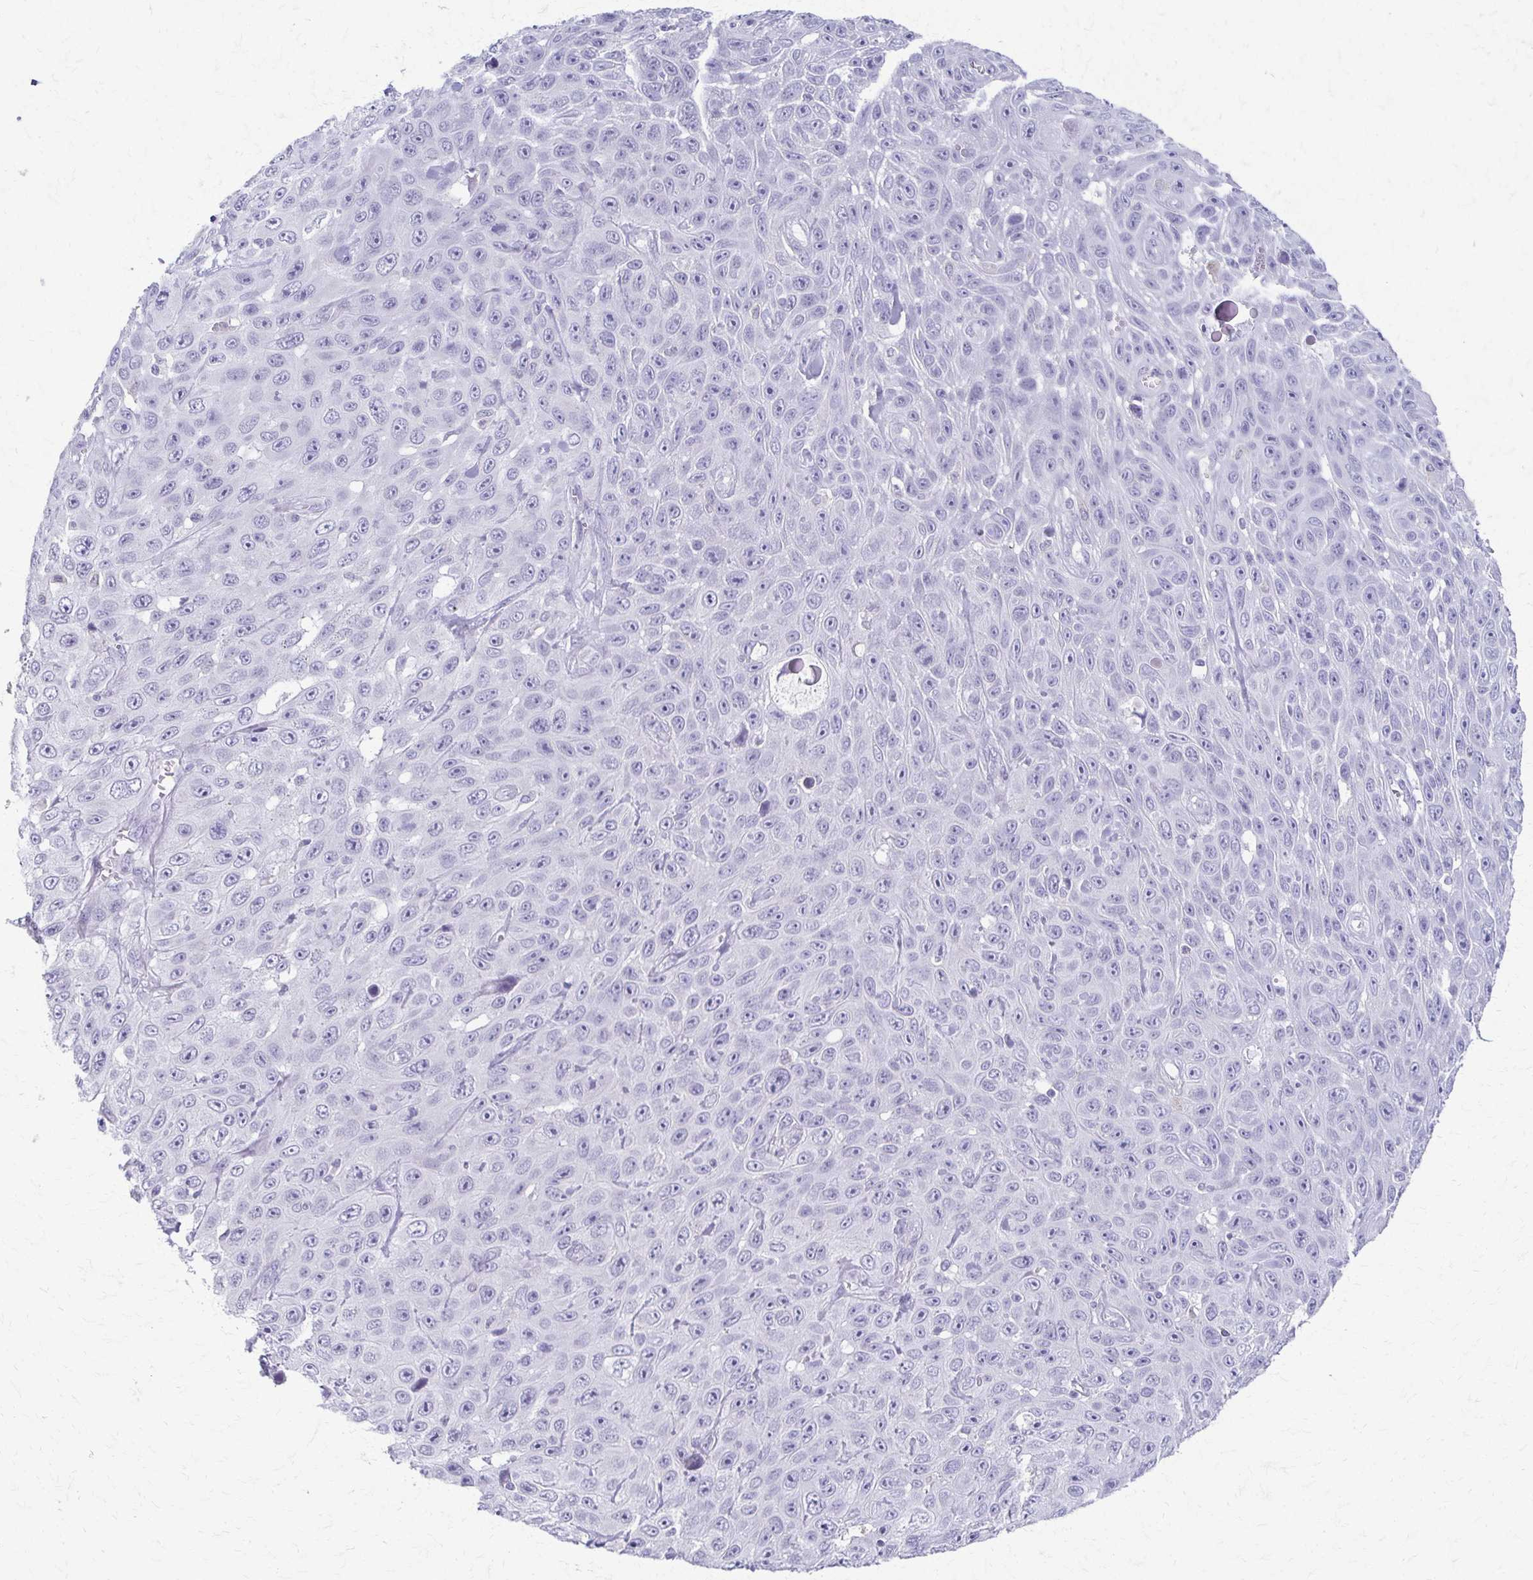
{"staining": {"intensity": "negative", "quantity": "none", "location": "none"}, "tissue": "skin cancer", "cell_type": "Tumor cells", "image_type": "cancer", "snomed": [{"axis": "morphology", "description": "Squamous cell carcinoma, NOS"}, {"axis": "topography", "description": "Skin"}], "caption": "High magnification brightfield microscopy of skin cancer stained with DAB (3,3'-diaminobenzidine) (brown) and counterstained with hematoxylin (blue): tumor cells show no significant staining. (DAB (3,3'-diaminobenzidine) IHC with hematoxylin counter stain).", "gene": "FCGR2B", "patient": {"sex": "male", "age": 82}}